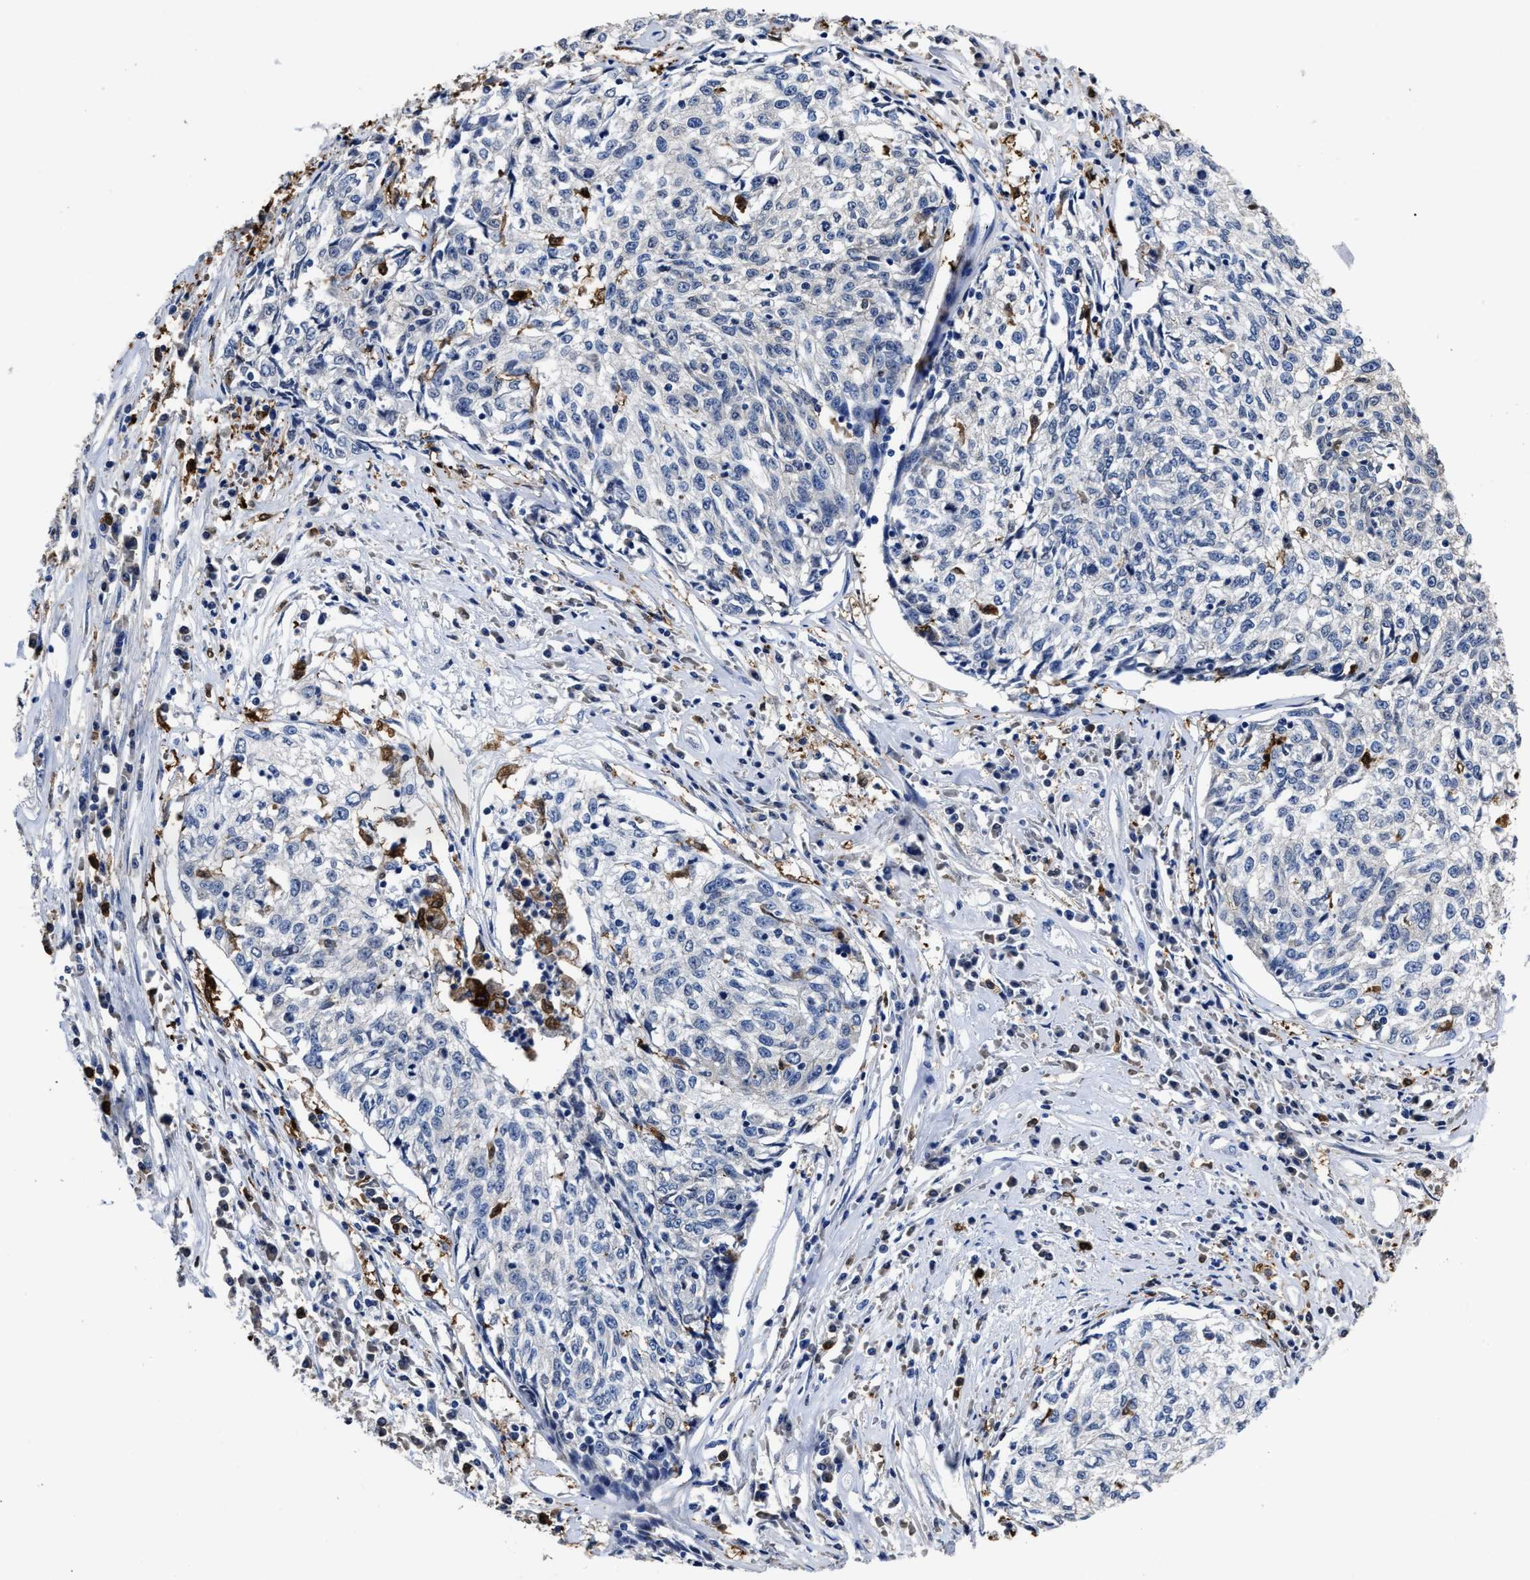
{"staining": {"intensity": "negative", "quantity": "none", "location": "none"}, "tissue": "cervical cancer", "cell_type": "Tumor cells", "image_type": "cancer", "snomed": [{"axis": "morphology", "description": "Squamous cell carcinoma, NOS"}, {"axis": "topography", "description": "Cervix"}], "caption": "There is no significant positivity in tumor cells of cervical cancer.", "gene": "PRPF4B", "patient": {"sex": "female", "age": 57}}